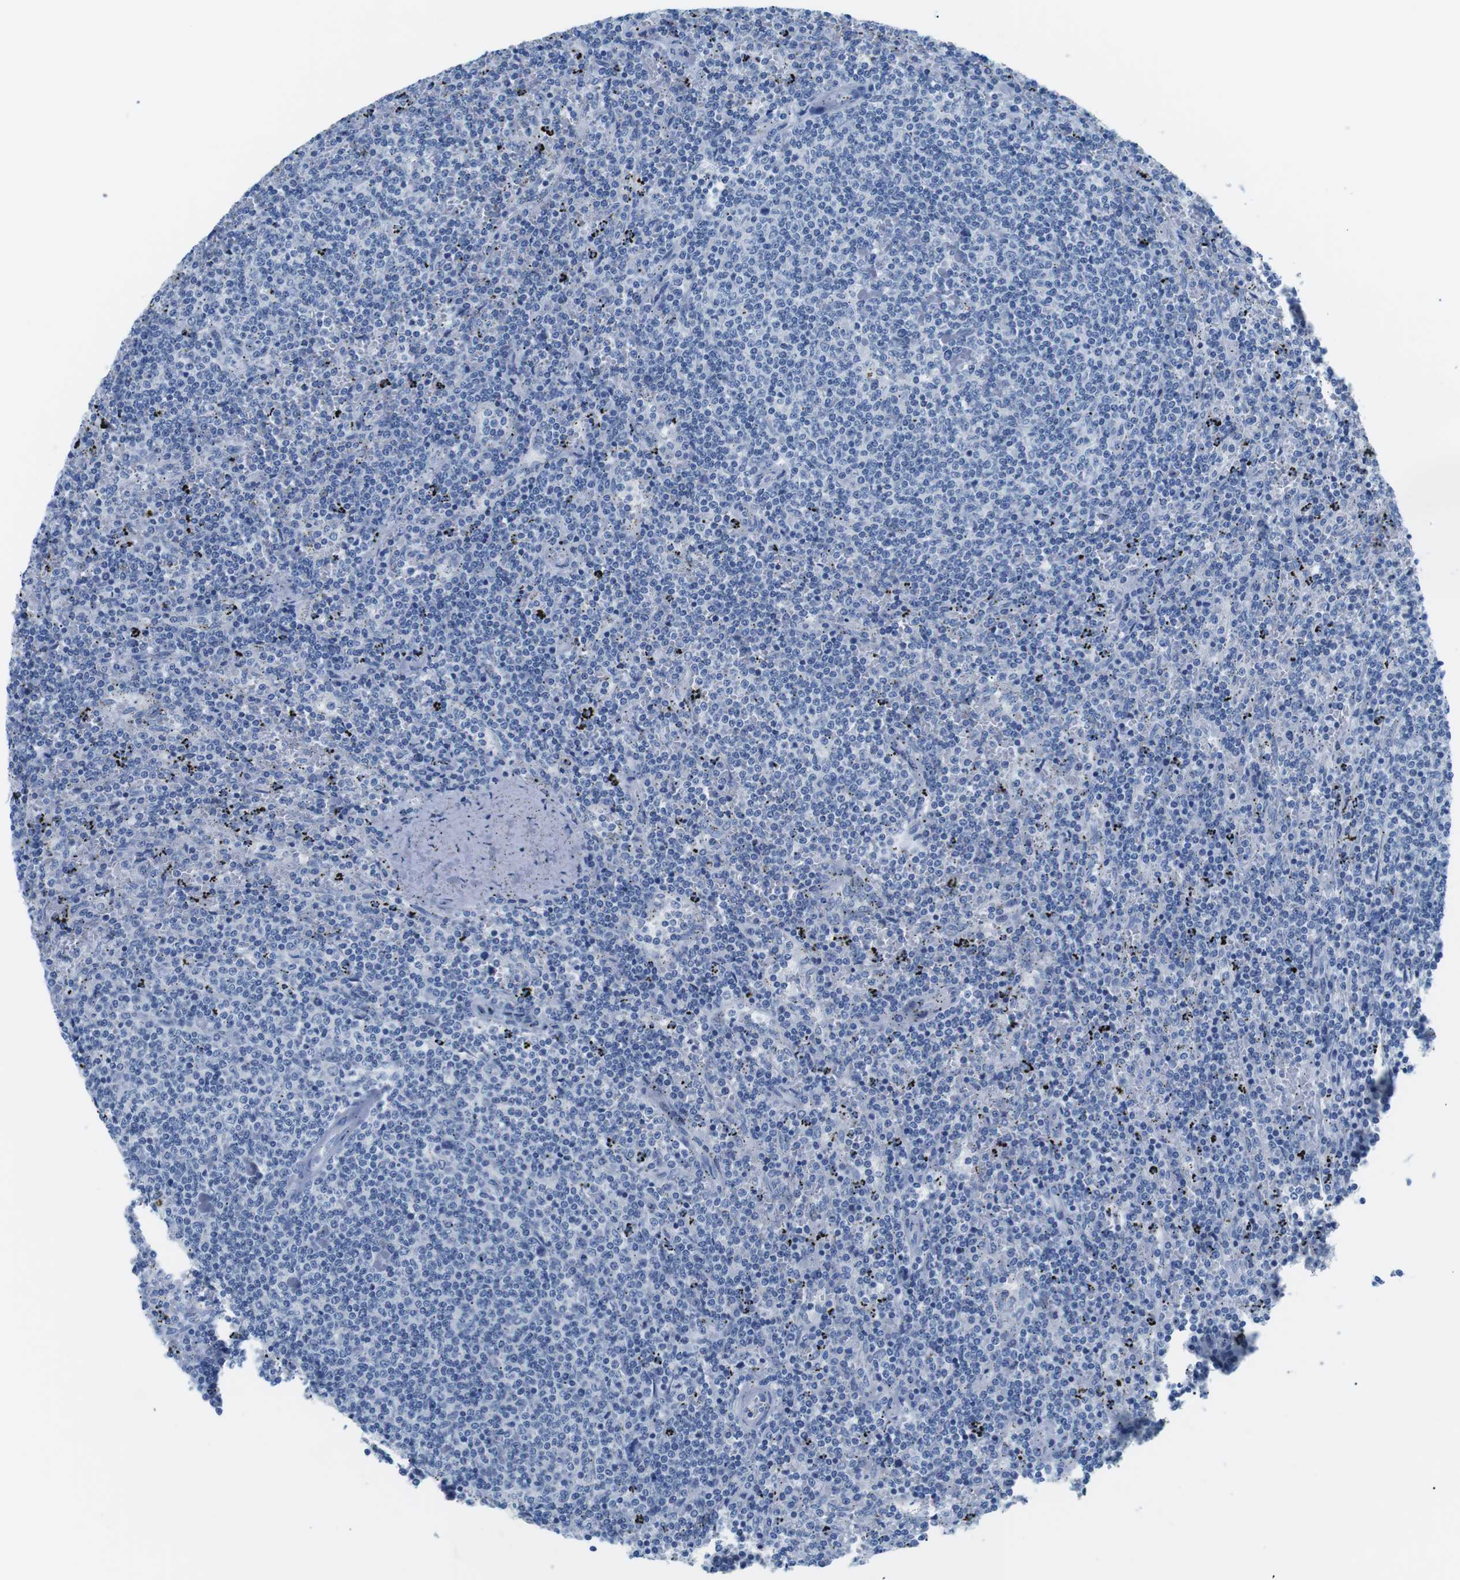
{"staining": {"intensity": "negative", "quantity": "none", "location": "none"}, "tissue": "lymphoma", "cell_type": "Tumor cells", "image_type": "cancer", "snomed": [{"axis": "morphology", "description": "Malignant lymphoma, non-Hodgkin's type, Low grade"}, {"axis": "topography", "description": "Spleen"}], "caption": "Immunohistochemistry image of human low-grade malignant lymphoma, non-Hodgkin's type stained for a protein (brown), which exhibits no staining in tumor cells.", "gene": "MUC2", "patient": {"sex": "female", "age": 50}}